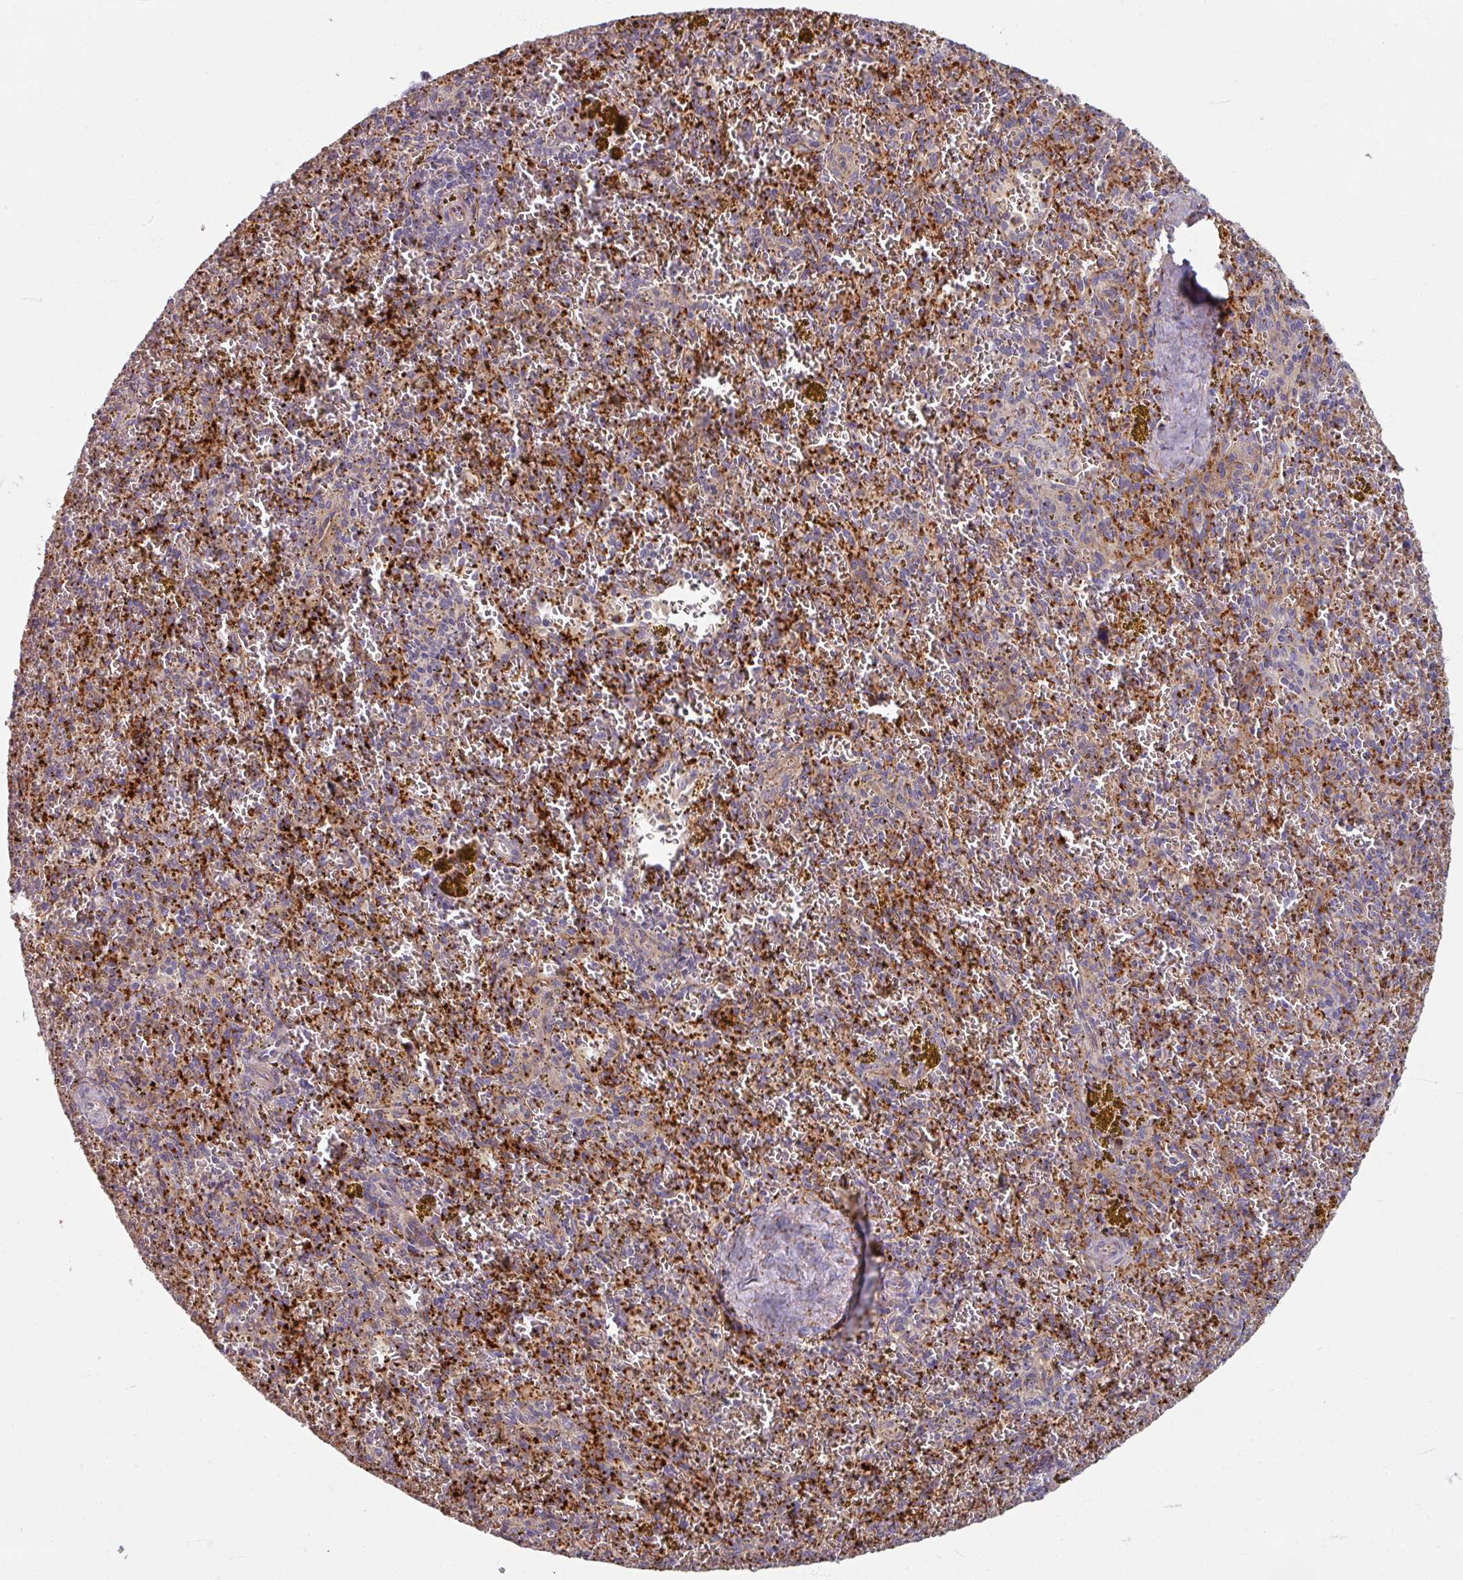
{"staining": {"intensity": "weak", "quantity": "<25%", "location": "cytoplasmic/membranous"}, "tissue": "spleen", "cell_type": "Cells in red pulp", "image_type": "normal", "snomed": [{"axis": "morphology", "description": "Normal tissue, NOS"}, {"axis": "topography", "description": "Spleen"}], "caption": "High power microscopy micrograph of an IHC histopathology image of benign spleen, revealing no significant expression in cells in red pulp. (IHC, brightfield microscopy, high magnification).", "gene": "GABARAPL1", "patient": {"sex": "male", "age": 57}}